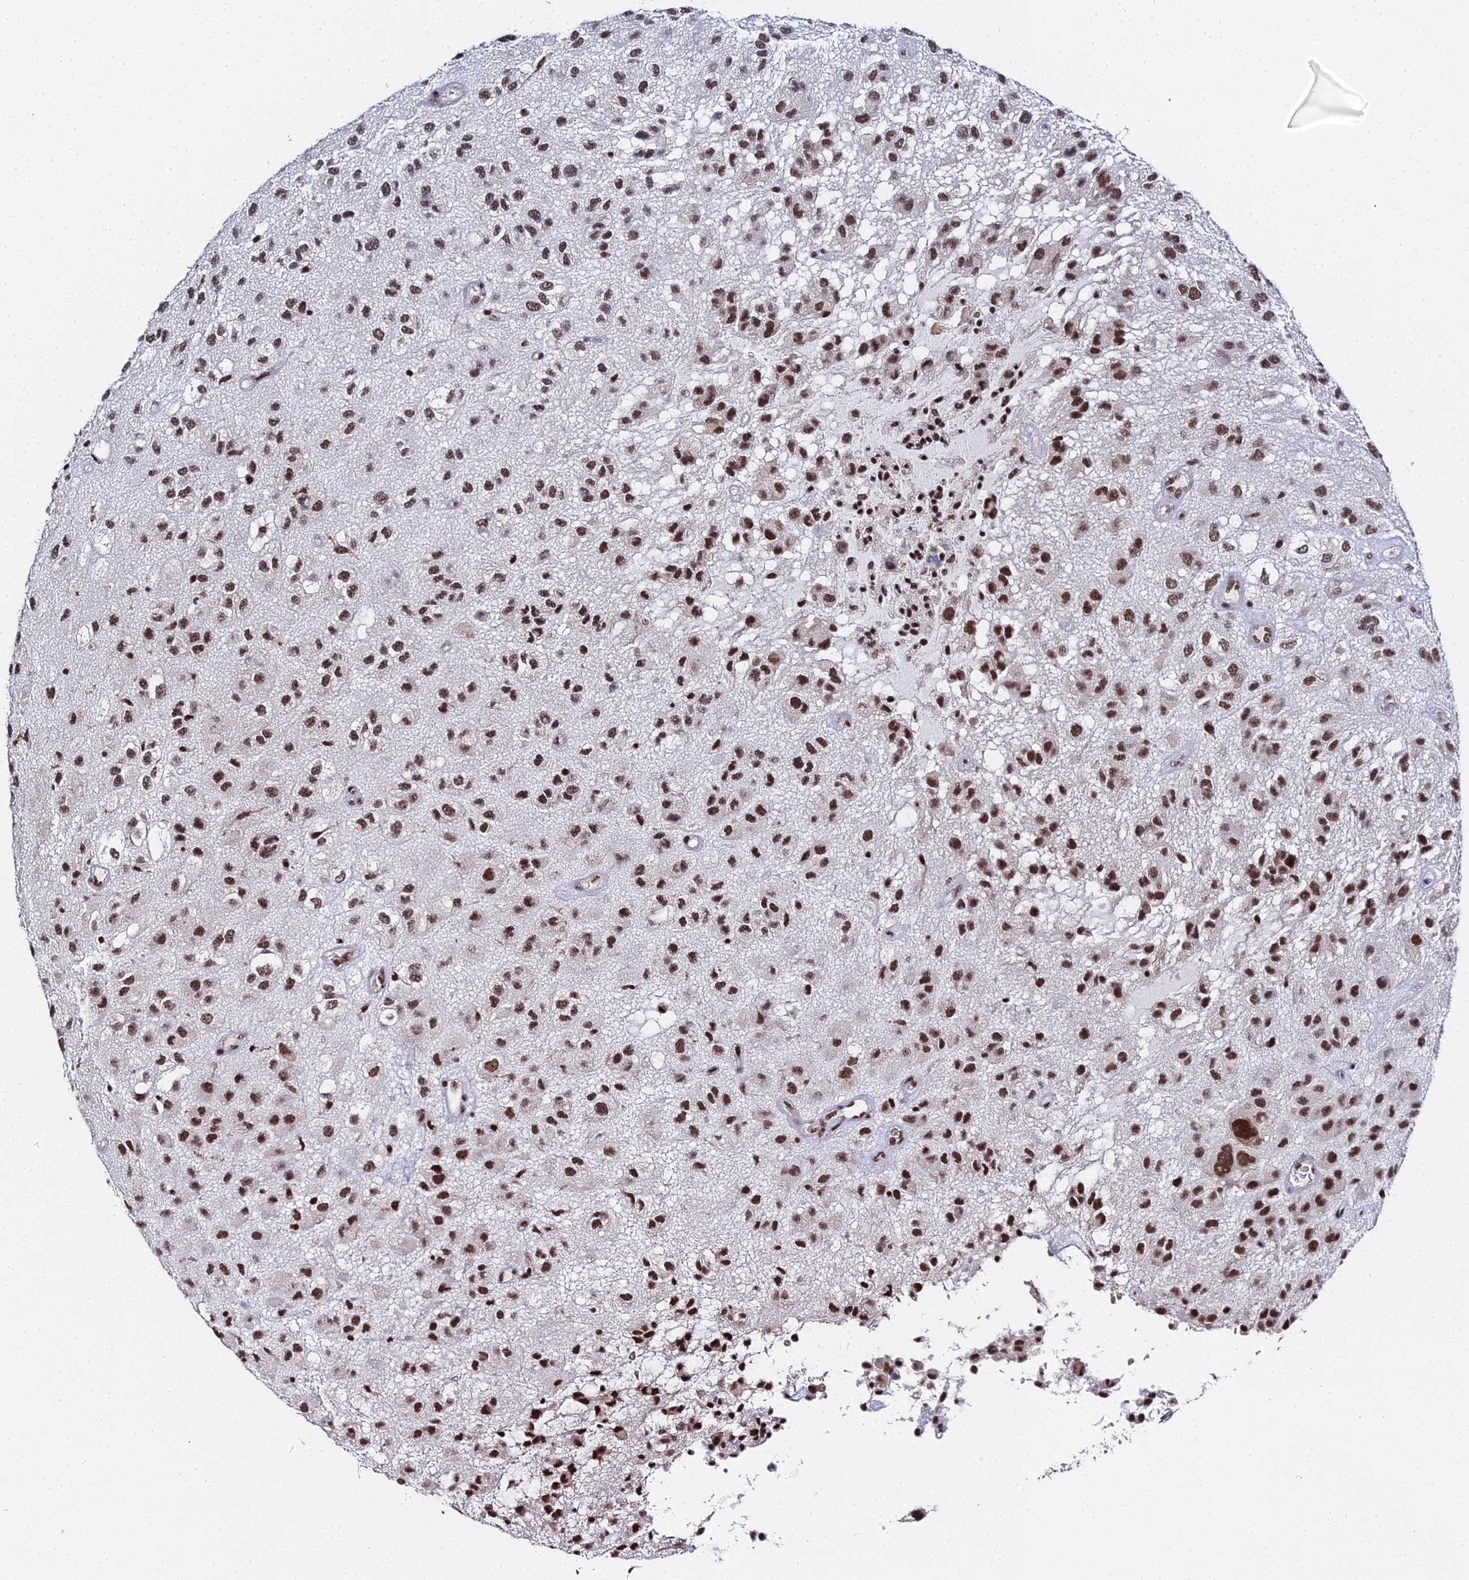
{"staining": {"intensity": "strong", "quantity": ">75%", "location": "nuclear"}, "tissue": "glioma", "cell_type": "Tumor cells", "image_type": "cancer", "snomed": [{"axis": "morphology", "description": "Glioma, malignant, Low grade"}, {"axis": "topography", "description": "Brain"}], "caption": "The image shows a brown stain indicating the presence of a protein in the nuclear of tumor cells in glioma.", "gene": "MAGOHB", "patient": {"sex": "male", "age": 66}}